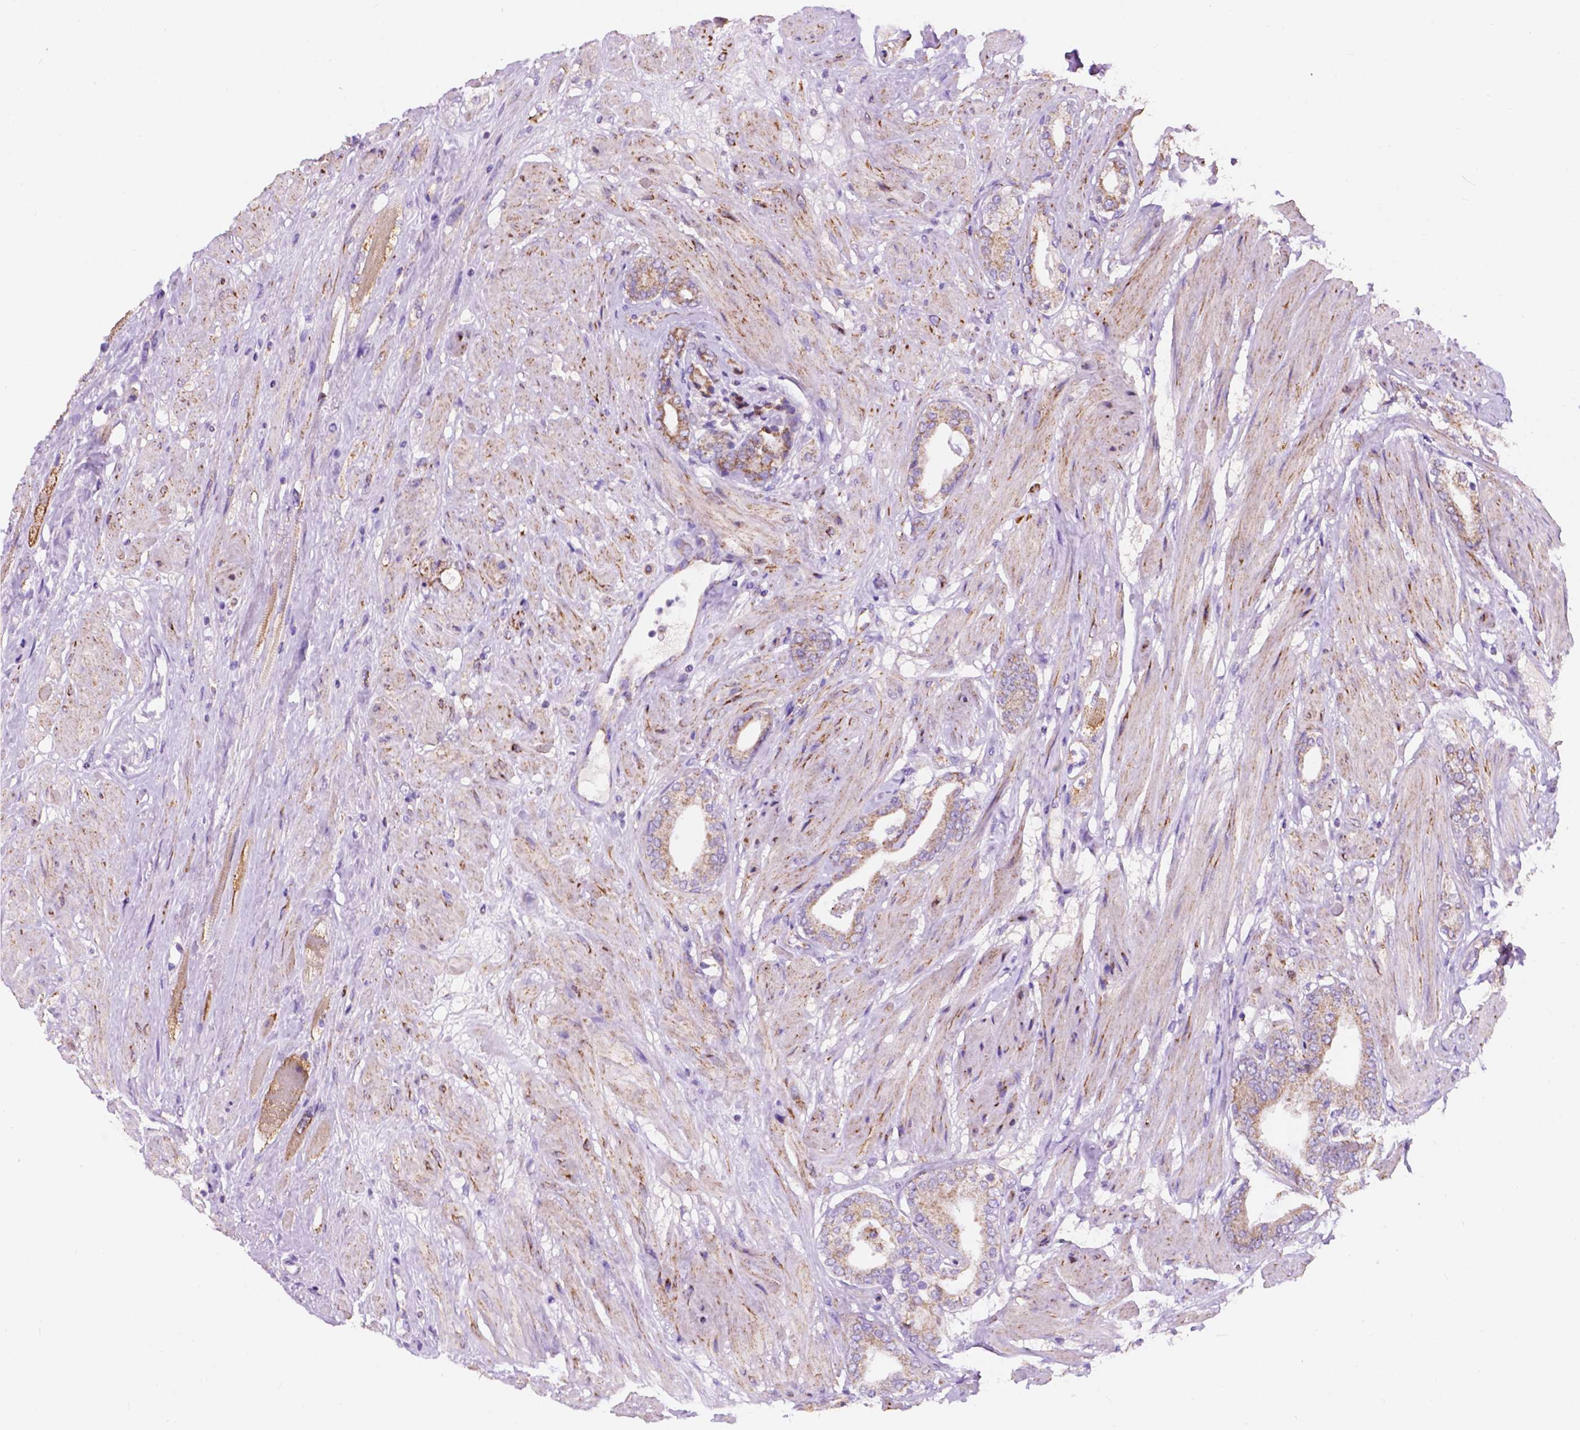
{"staining": {"intensity": "moderate", "quantity": "25%-75%", "location": "cytoplasmic/membranous"}, "tissue": "prostate cancer", "cell_type": "Tumor cells", "image_type": "cancer", "snomed": [{"axis": "morphology", "description": "Adenocarcinoma, High grade"}, {"axis": "topography", "description": "Prostate"}], "caption": "Moderate cytoplasmic/membranous positivity is seen in approximately 25%-75% of tumor cells in high-grade adenocarcinoma (prostate).", "gene": "TRPV5", "patient": {"sex": "male", "age": 56}}